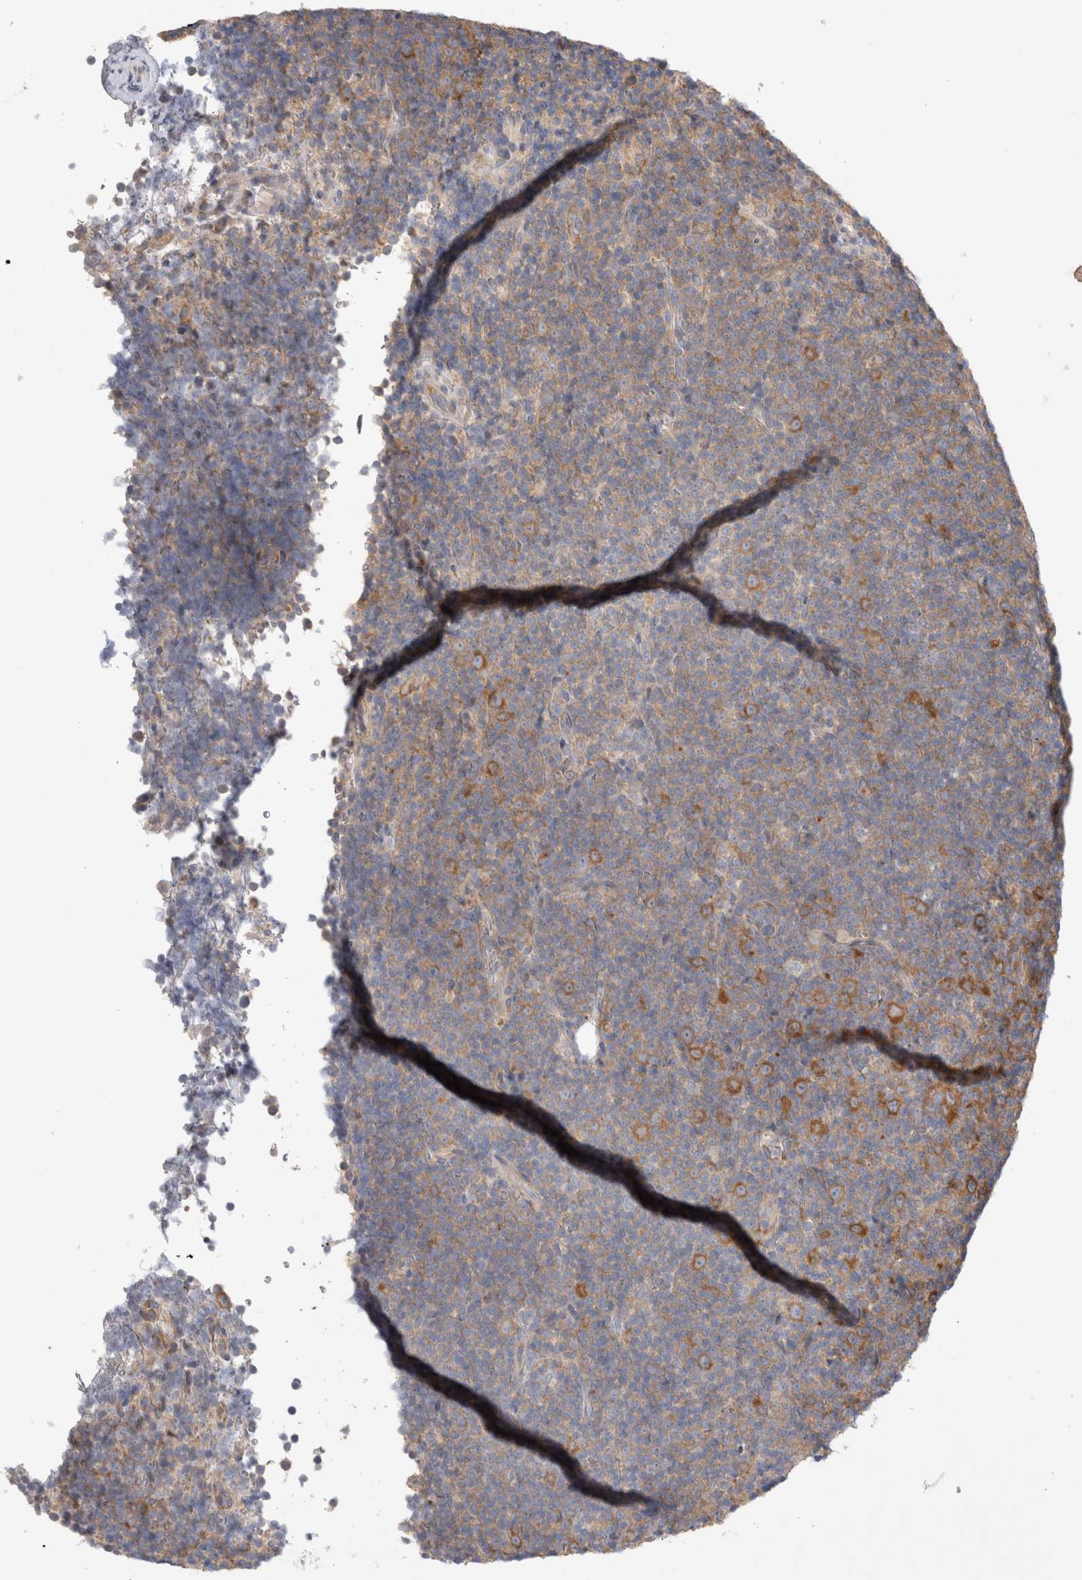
{"staining": {"intensity": "moderate", "quantity": "25%-75%", "location": "cytoplasmic/membranous"}, "tissue": "lymphoma", "cell_type": "Tumor cells", "image_type": "cancer", "snomed": [{"axis": "morphology", "description": "Malignant lymphoma, non-Hodgkin's type, Low grade"}, {"axis": "topography", "description": "Lymph node"}], "caption": "Malignant lymphoma, non-Hodgkin's type (low-grade) stained with a protein marker demonstrates moderate staining in tumor cells.", "gene": "ZNF23", "patient": {"sex": "female", "age": 67}}